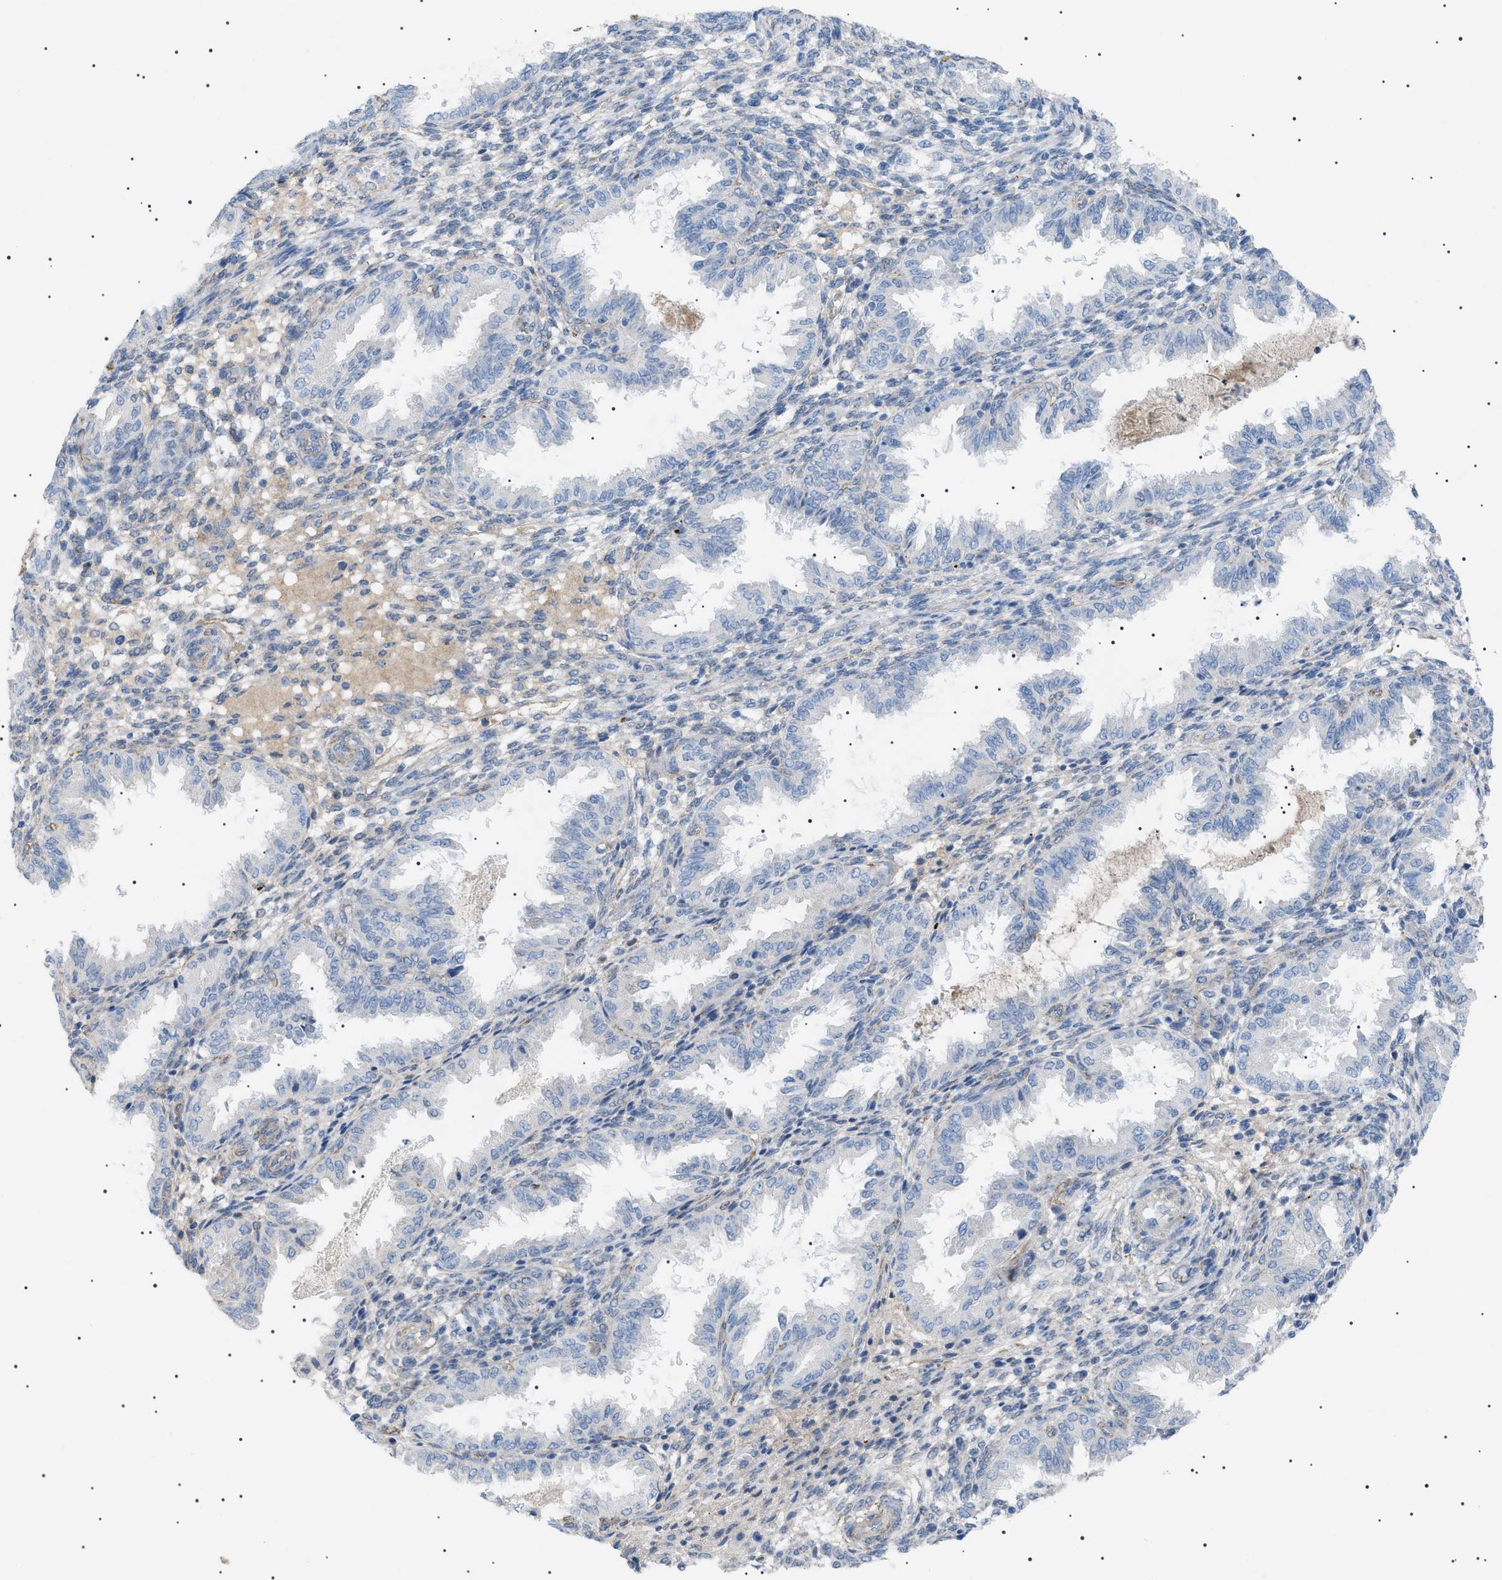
{"staining": {"intensity": "negative", "quantity": "none", "location": "none"}, "tissue": "endometrium", "cell_type": "Cells in endometrial stroma", "image_type": "normal", "snomed": [{"axis": "morphology", "description": "Normal tissue, NOS"}, {"axis": "topography", "description": "Endometrium"}], "caption": "Immunohistochemical staining of normal human endometrium shows no significant staining in cells in endometrial stroma. (DAB (3,3'-diaminobenzidine) IHC visualized using brightfield microscopy, high magnification).", "gene": "ADAMTS1", "patient": {"sex": "female", "age": 33}}